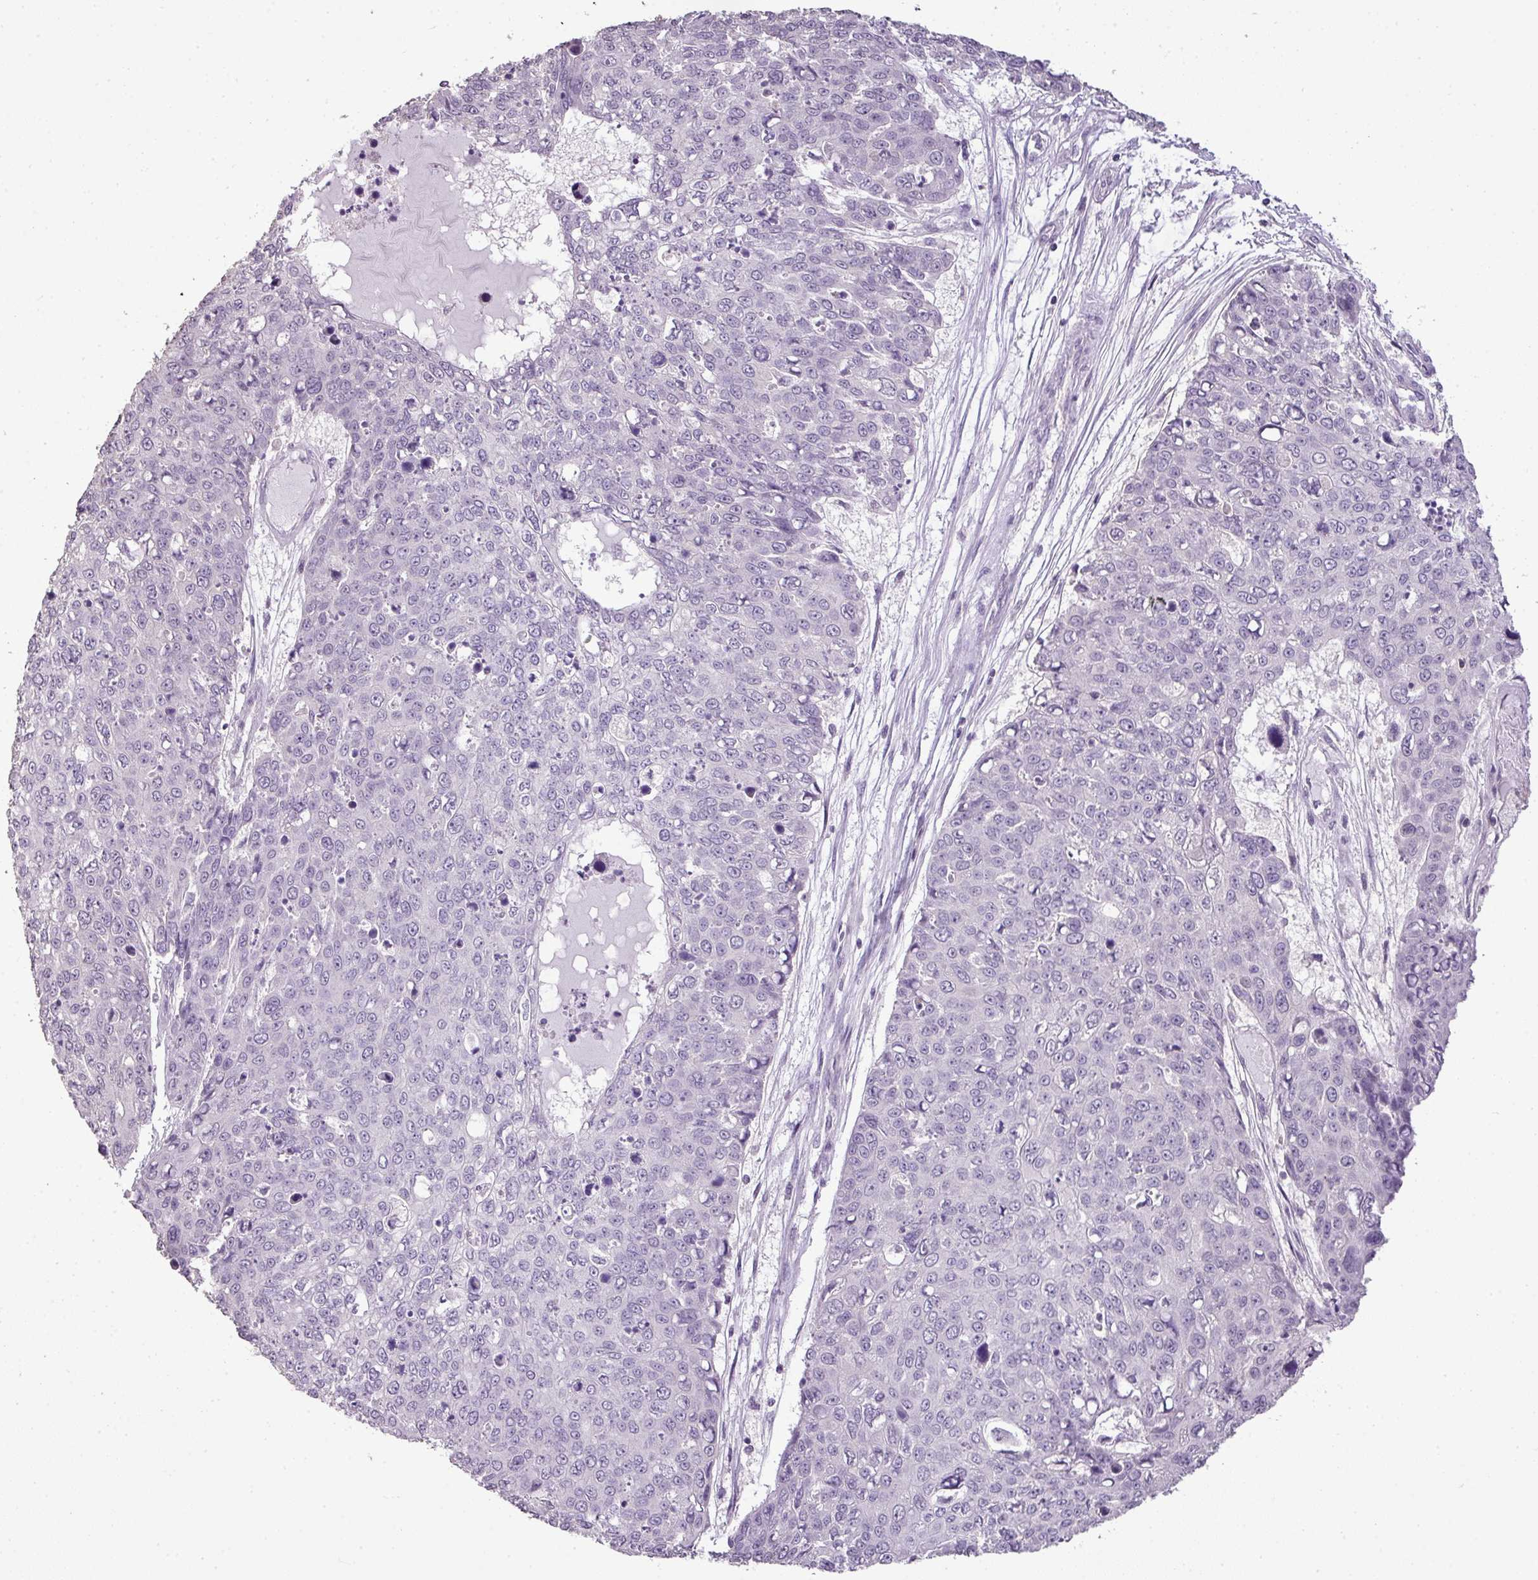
{"staining": {"intensity": "negative", "quantity": "none", "location": "none"}, "tissue": "skin cancer", "cell_type": "Tumor cells", "image_type": "cancer", "snomed": [{"axis": "morphology", "description": "Squamous cell carcinoma, NOS"}, {"axis": "topography", "description": "Skin"}], "caption": "IHC image of human skin squamous cell carcinoma stained for a protein (brown), which demonstrates no expression in tumor cells.", "gene": "LY9", "patient": {"sex": "male", "age": 71}}